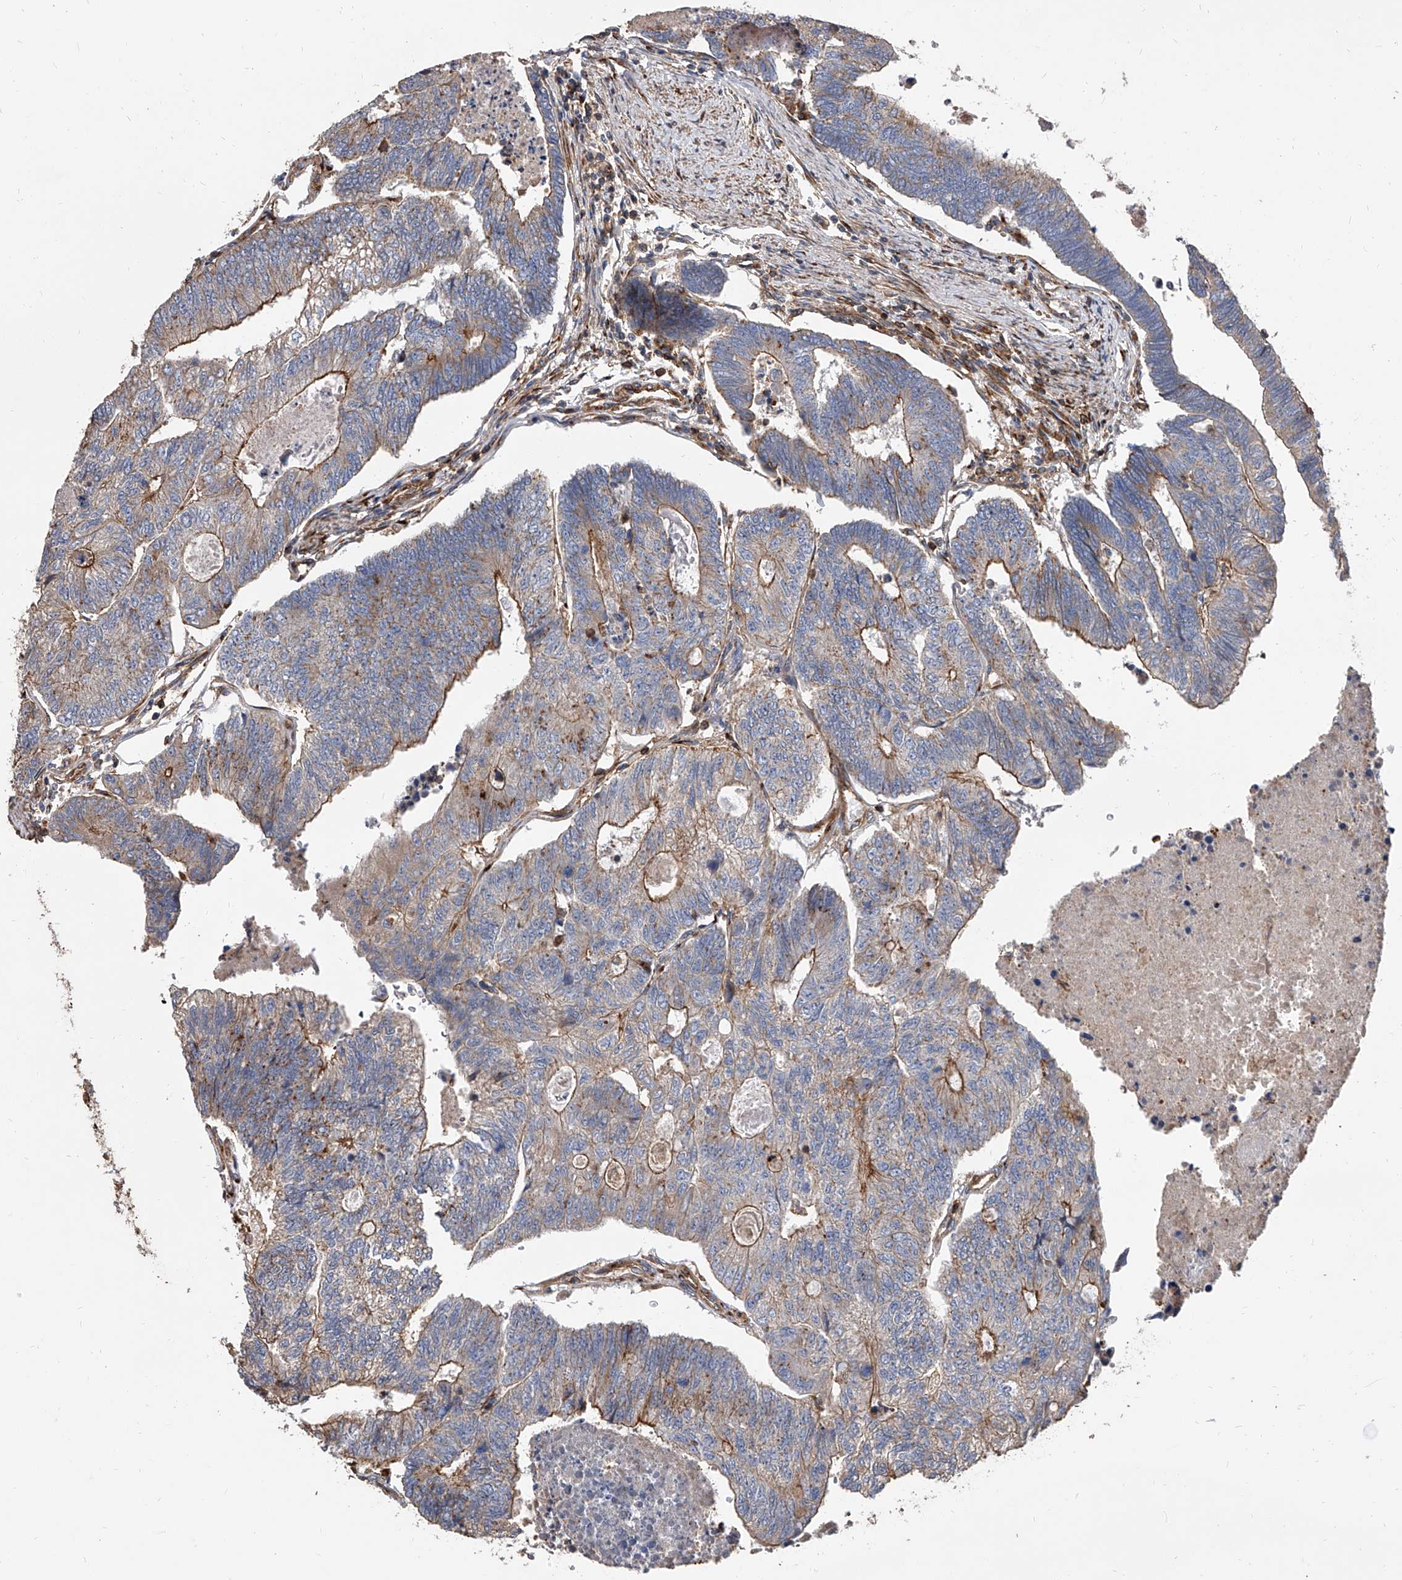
{"staining": {"intensity": "moderate", "quantity": ">75%", "location": "cytoplasmic/membranous"}, "tissue": "colorectal cancer", "cell_type": "Tumor cells", "image_type": "cancer", "snomed": [{"axis": "morphology", "description": "Adenocarcinoma, NOS"}, {"axis": "topography", "description": "Colon"}], "caption": "Protein expression analysis of colorectal cancer exhibits moderate cytoplasmic/membranous staining in about >75% of tumor cells.", "gene": "PISD", "patient": {"sex": "female", "age": 67}}